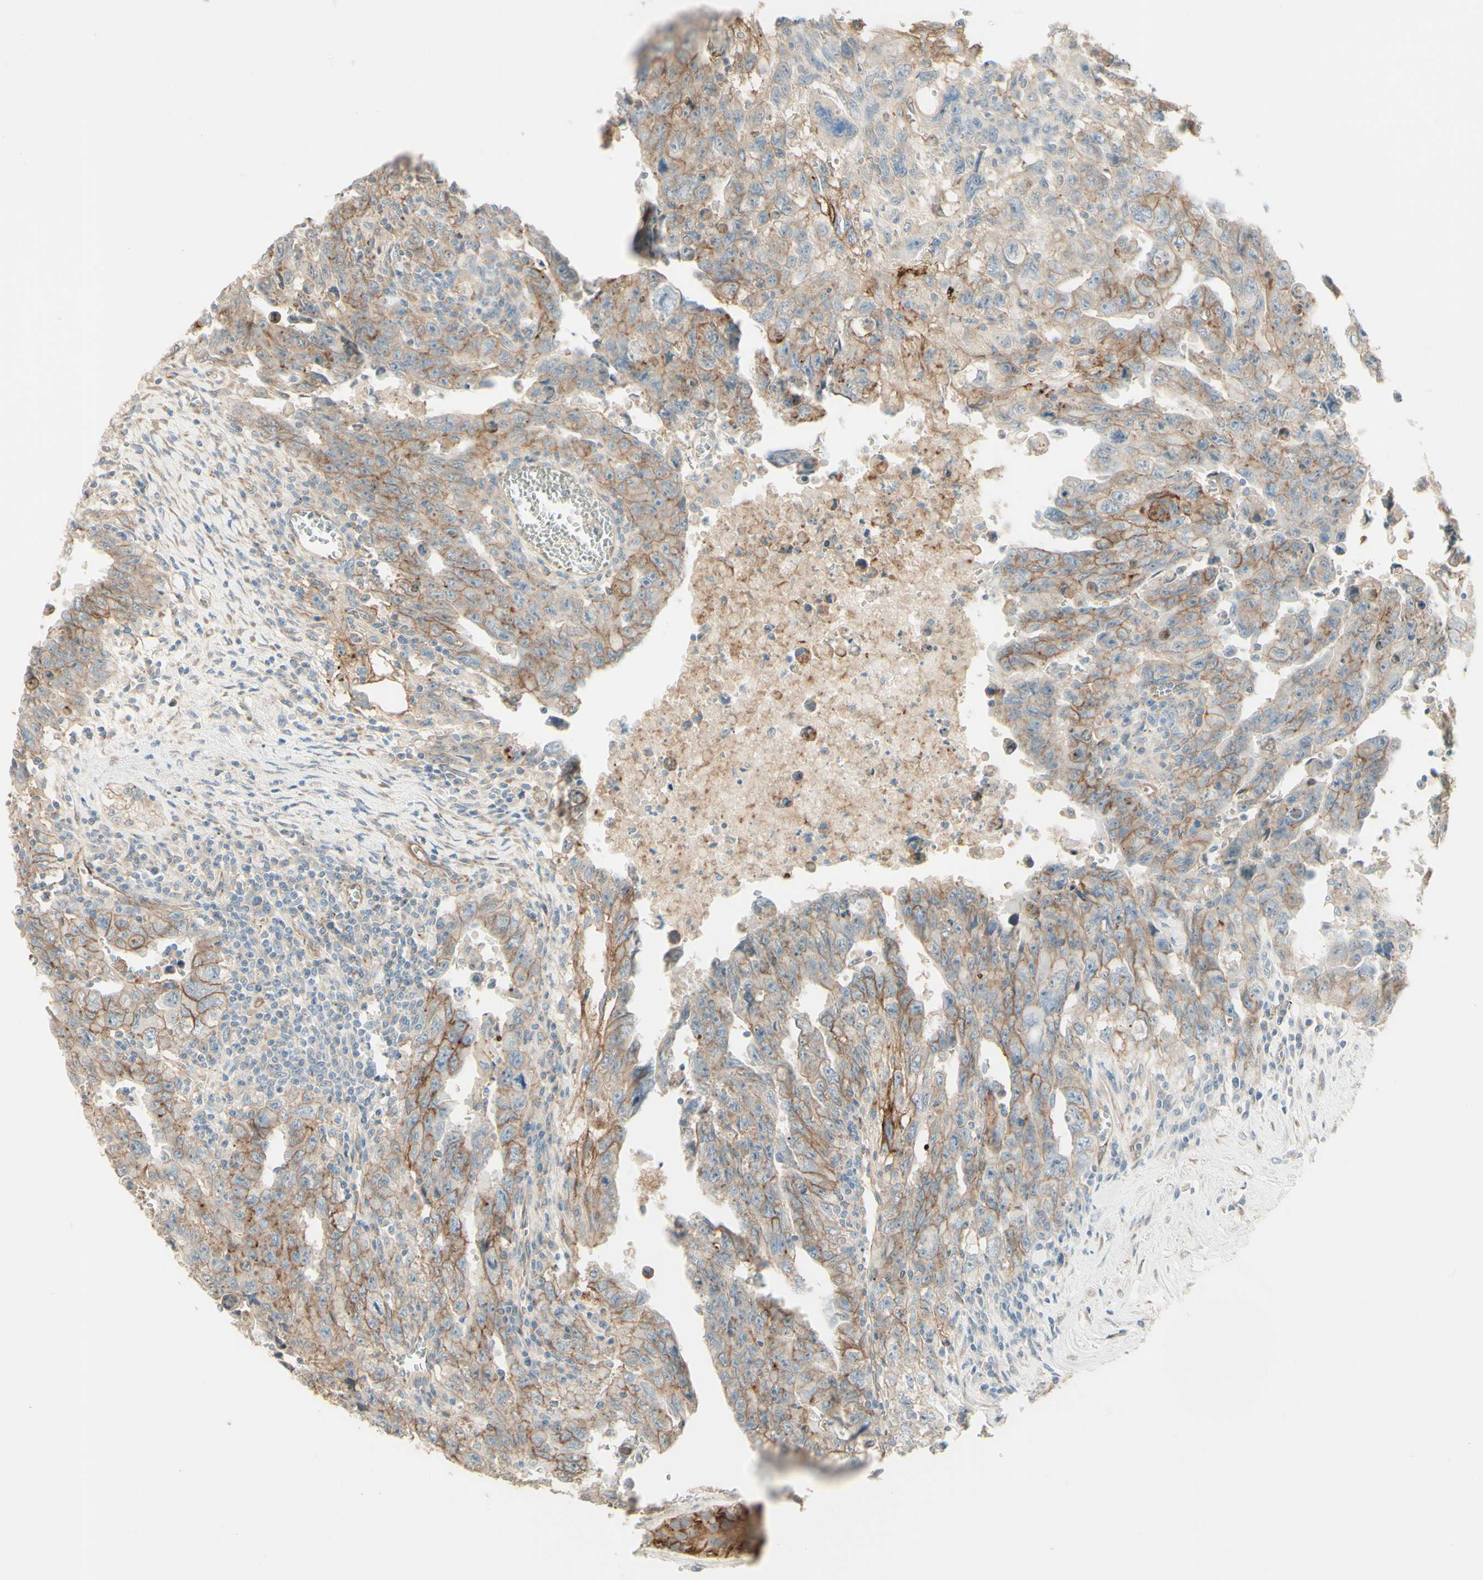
{"staining": {"intensity": "weak", "quantity": "25%-75%", "location": "cytoplasmic/membranous"}, "tissue": "testis cancer", "cell_type": "Tumor cells", "image_type": "cancer", "snomed": [{"axis": "morphology", "description": "Carcinoma, Embryonal, NOS"}, {"axis": "topography", "description": "Testis"}], "caption": "A histopathology image of human embryonal carcinoma (testis) stained for a protein reveals weak cytoplasmic/membranous brown staining in tumor cells. Using DAB (brown) and hematoxylin (blue) stains, captured at high magnification using brightfield microscopy.", "gene": "RNF149", "patient": {"sex": "male", "age": 28}}